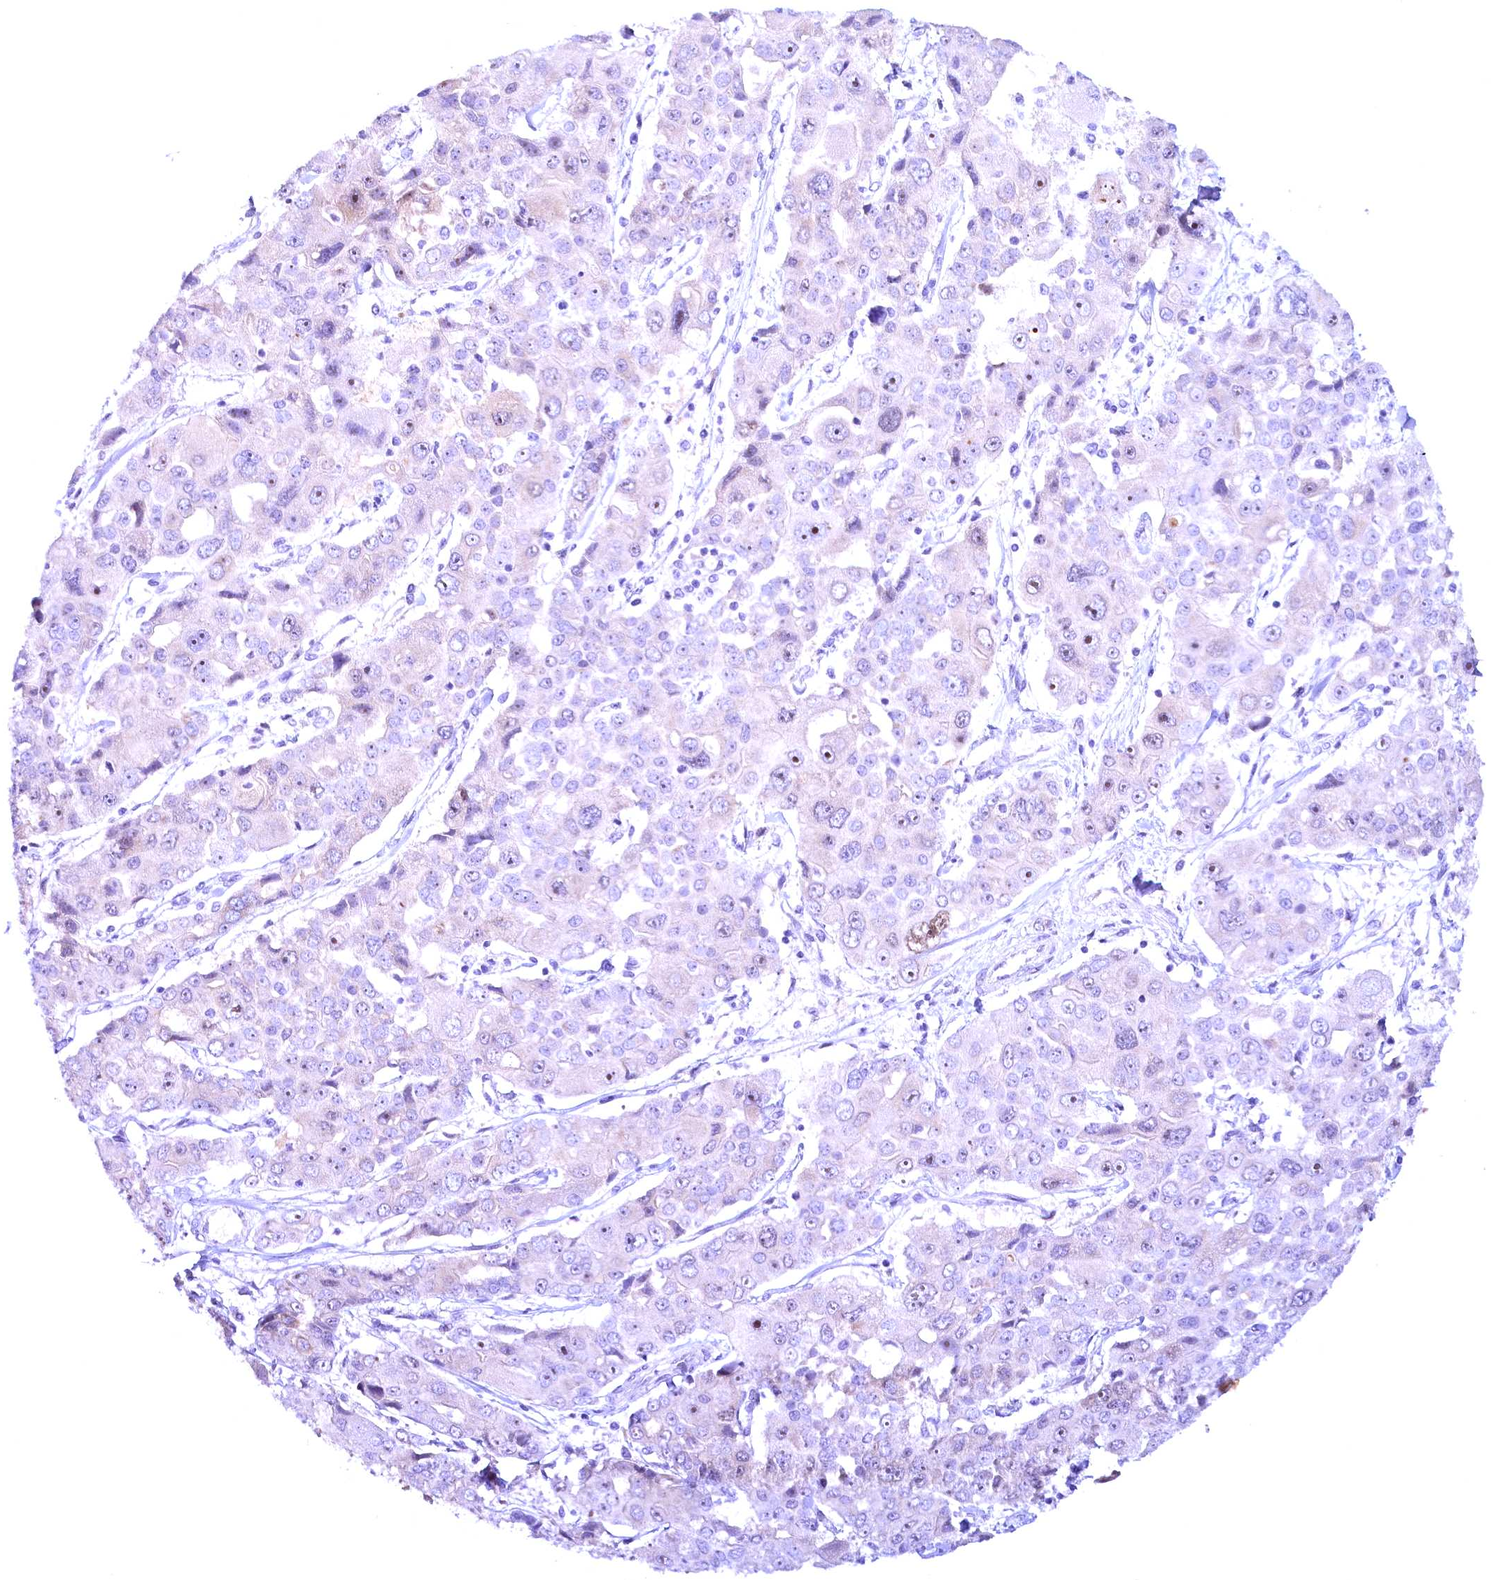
{"staining": {"intensity": "negative", "quantity": "none", "location": "none"}, "tissue": "liver cancer", "cell_type": "Tumor cells", "image_type": "cancer", "snomed": [{"axis": "morphology", "description": "Cholangiocarcinoma"}, {"axis": "topography", "description": "Liver"}], "caption": "Immunohistochemistry (IHC) photomicrograph of human liver cancer (cholangiocarcinoma) stained for a protein (brown), which displays no positivity in tumor cells.", "gene": "CCDC106", "patient": {"sex": "male", "age": 67}}